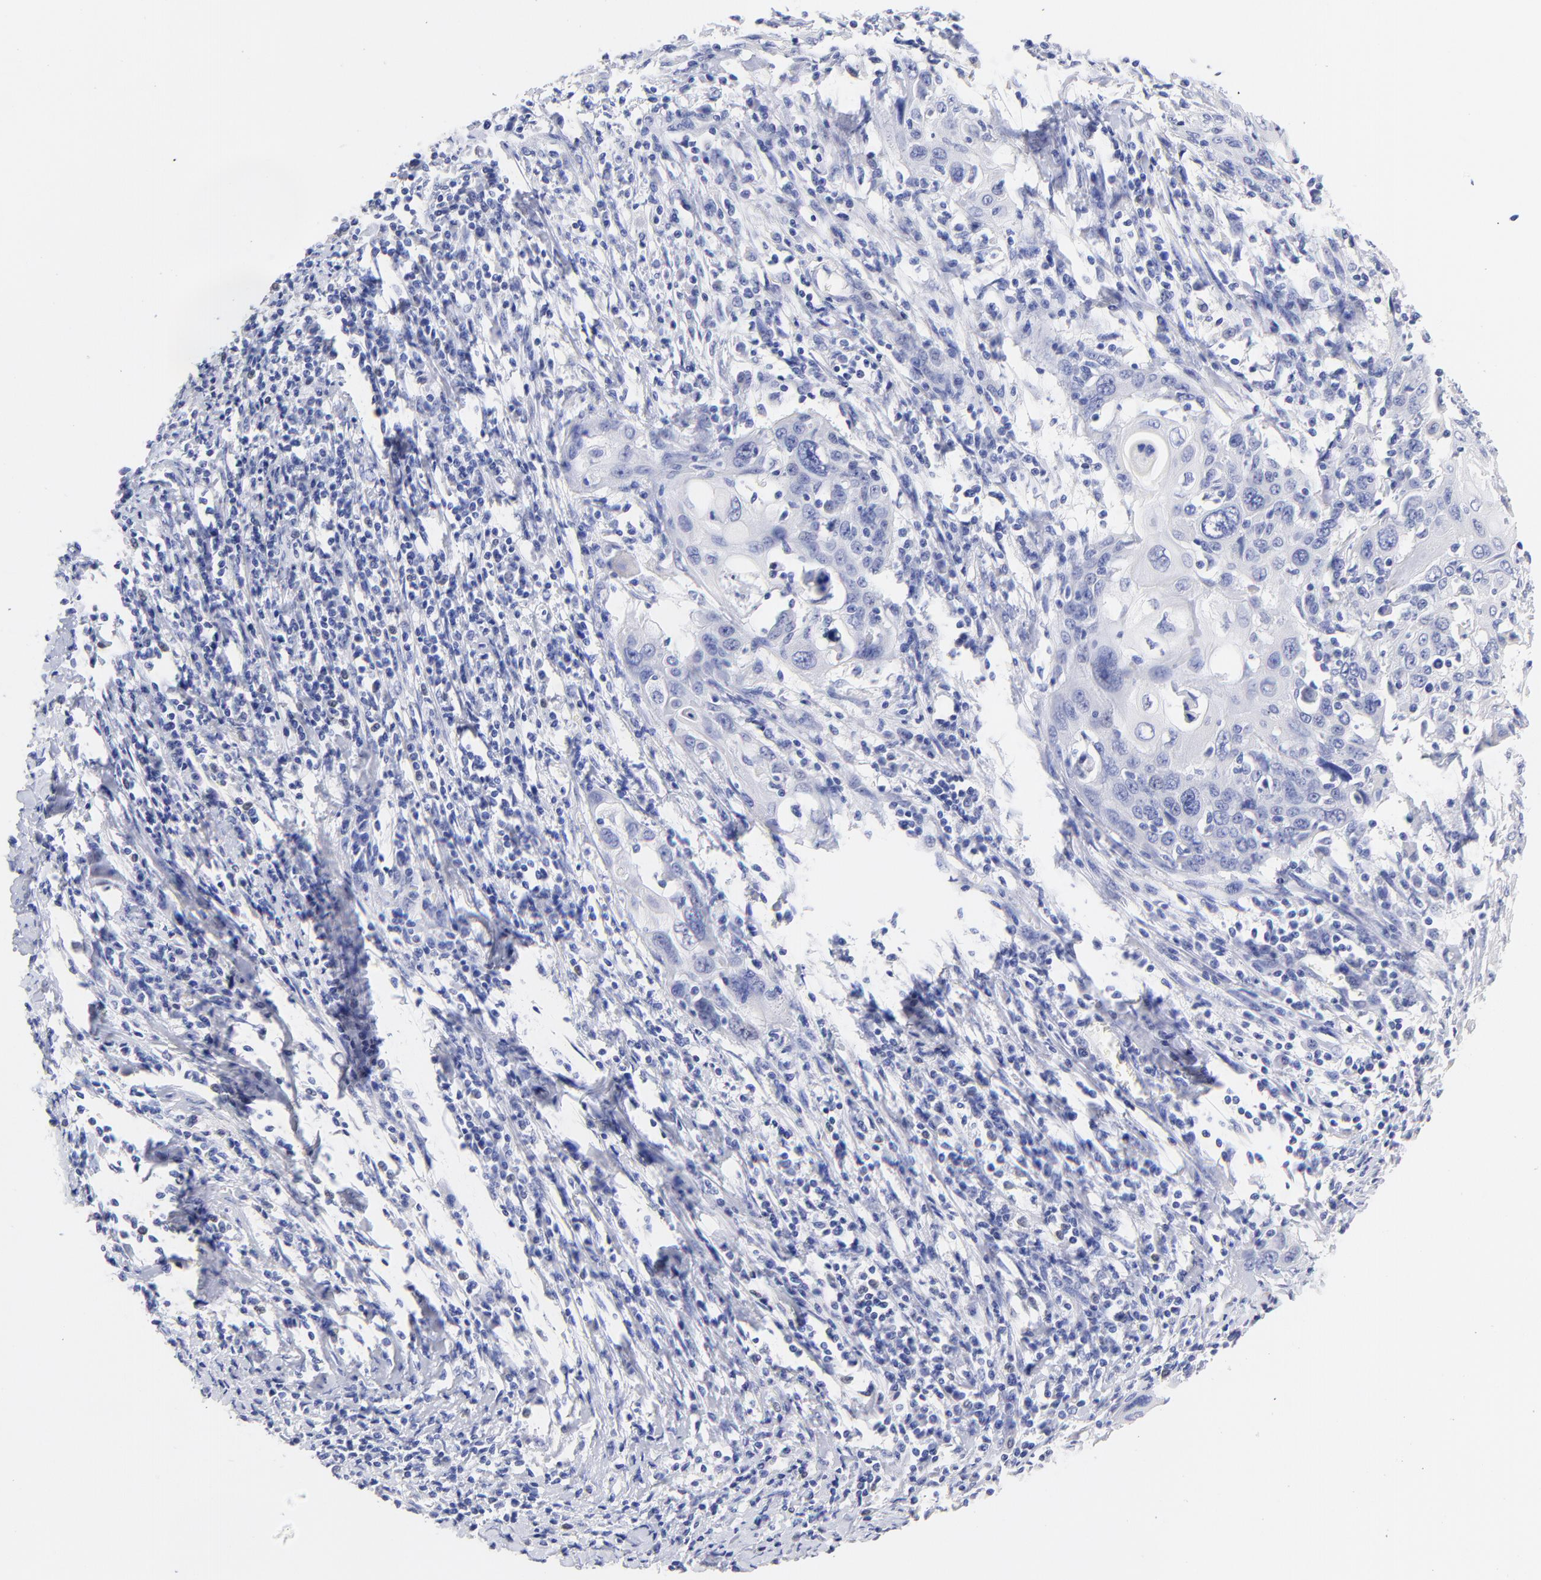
{"staining": {"intensity": "negative", "quantity": "none", "location": "none"}, "tissue": "cervical cancer", "cell_type": "Tumor cells", "image_type": "cancer", "snomed": [{"axis": "morphology", "description": "Squamous cell carcinoma, NOS"}, {"axis": "topography", "description": "Cervix"}], "caption": "An immunohistochemistry (IHC) micrograph of cervical cancer (squamous cell carcinoma) is shown. There is no staining in tumor cells of cervical cancer (squamous cell carcinoma).", "gene": "CFAP57", "patient": {"sex": "female", "age": 54}}